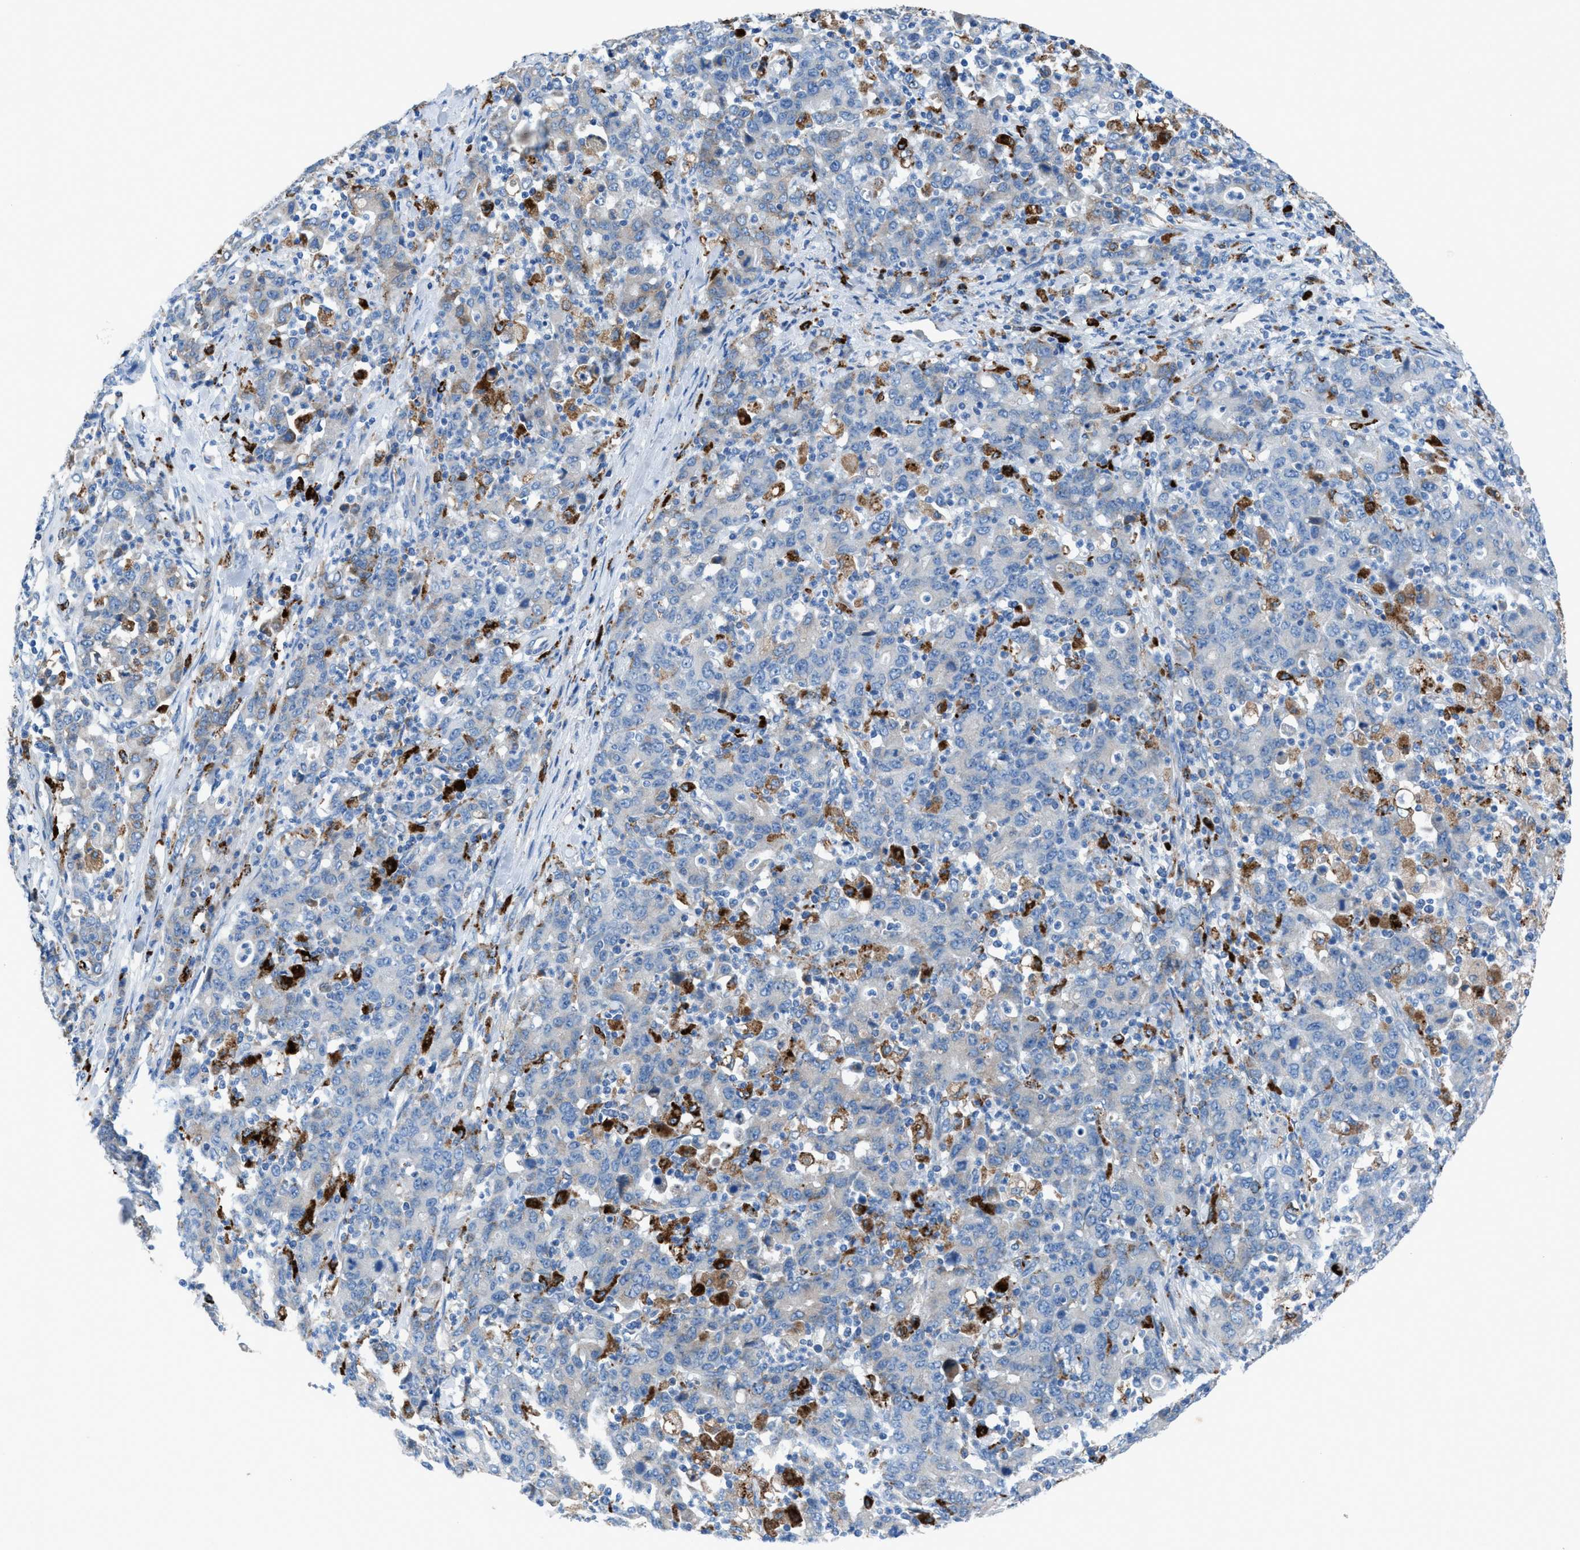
{"staining": {"intensity": "negative", "quantity": "none", "location": "none"}, "tissue": "stomach cancer", "cell_type": "Tumor cells", "image_type": "cancer", "snomed": [{"axis": "morphology", "description": "Adenocarcinoma, NOS"}, {"axis": "topography", "description": "Stomach, upper"}], "caption": "This histopathology image is of stomach cancer (adenocarcinoma) stained with immunohistochemistry (IHC) to label a protein in brown with the nuclei are counter-stained blue. There is no positivity in tumor cells.", "gene": "CD1B", "patient": {"sex": "male", "age": 69}}